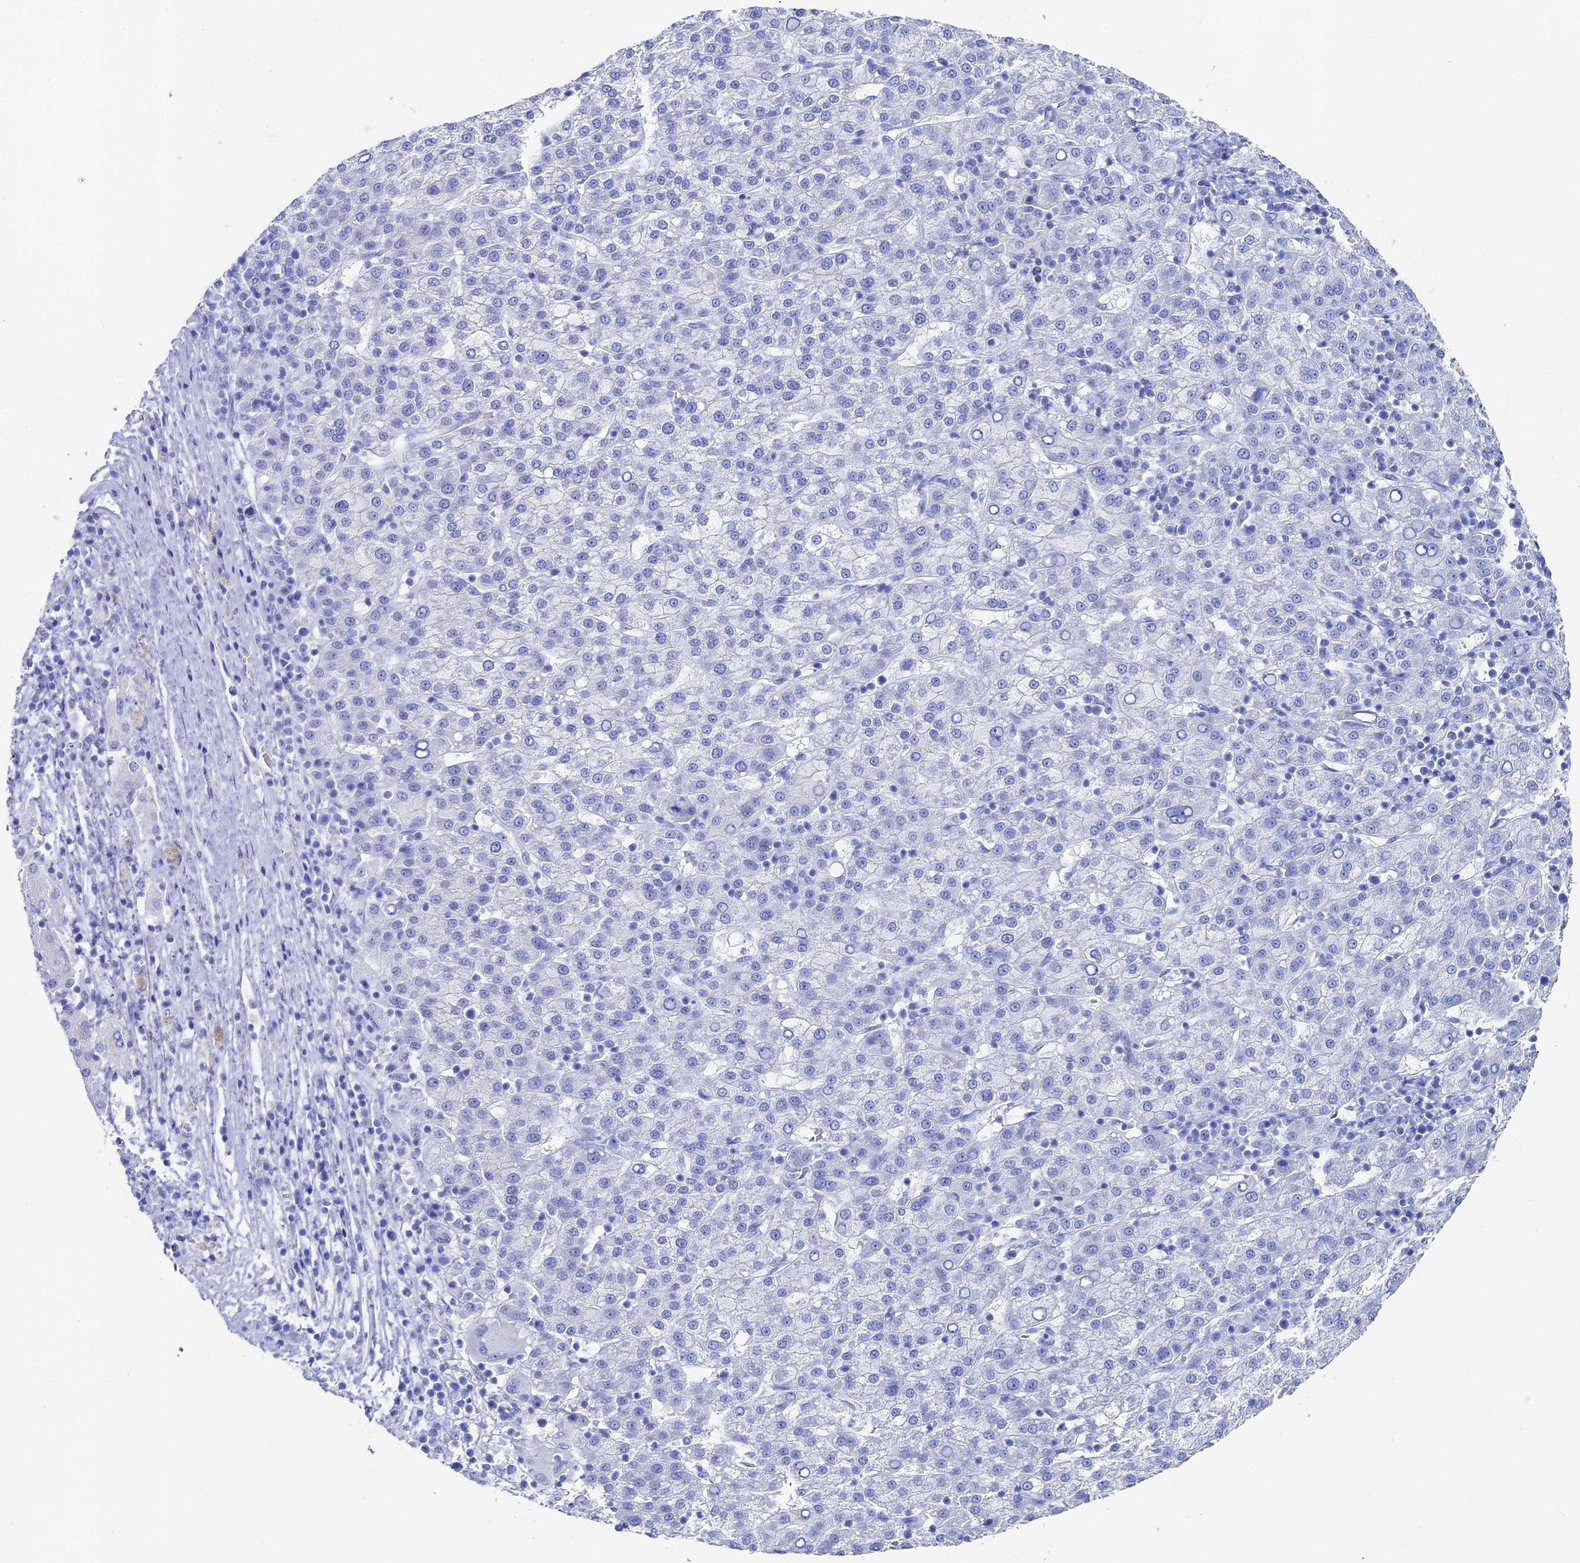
{"staining": {"intensity": "negative", "quantity": "none", "location": "none"}, "tissue": "liver cancer", "cell_type": "Tumor cells", "image_type": "cancer", "snomed": [{"axis": "morphology", "description": "Carcinoma, Hepatocellular, NOS"}, {"axis": "topography", "description": "Liver"}], "caption": "Tumor cells show no significant protein expression in liver hepatocellular carcinoma.", "gene": "UNC119", "patient": {"sex": "female", "age": 58}}